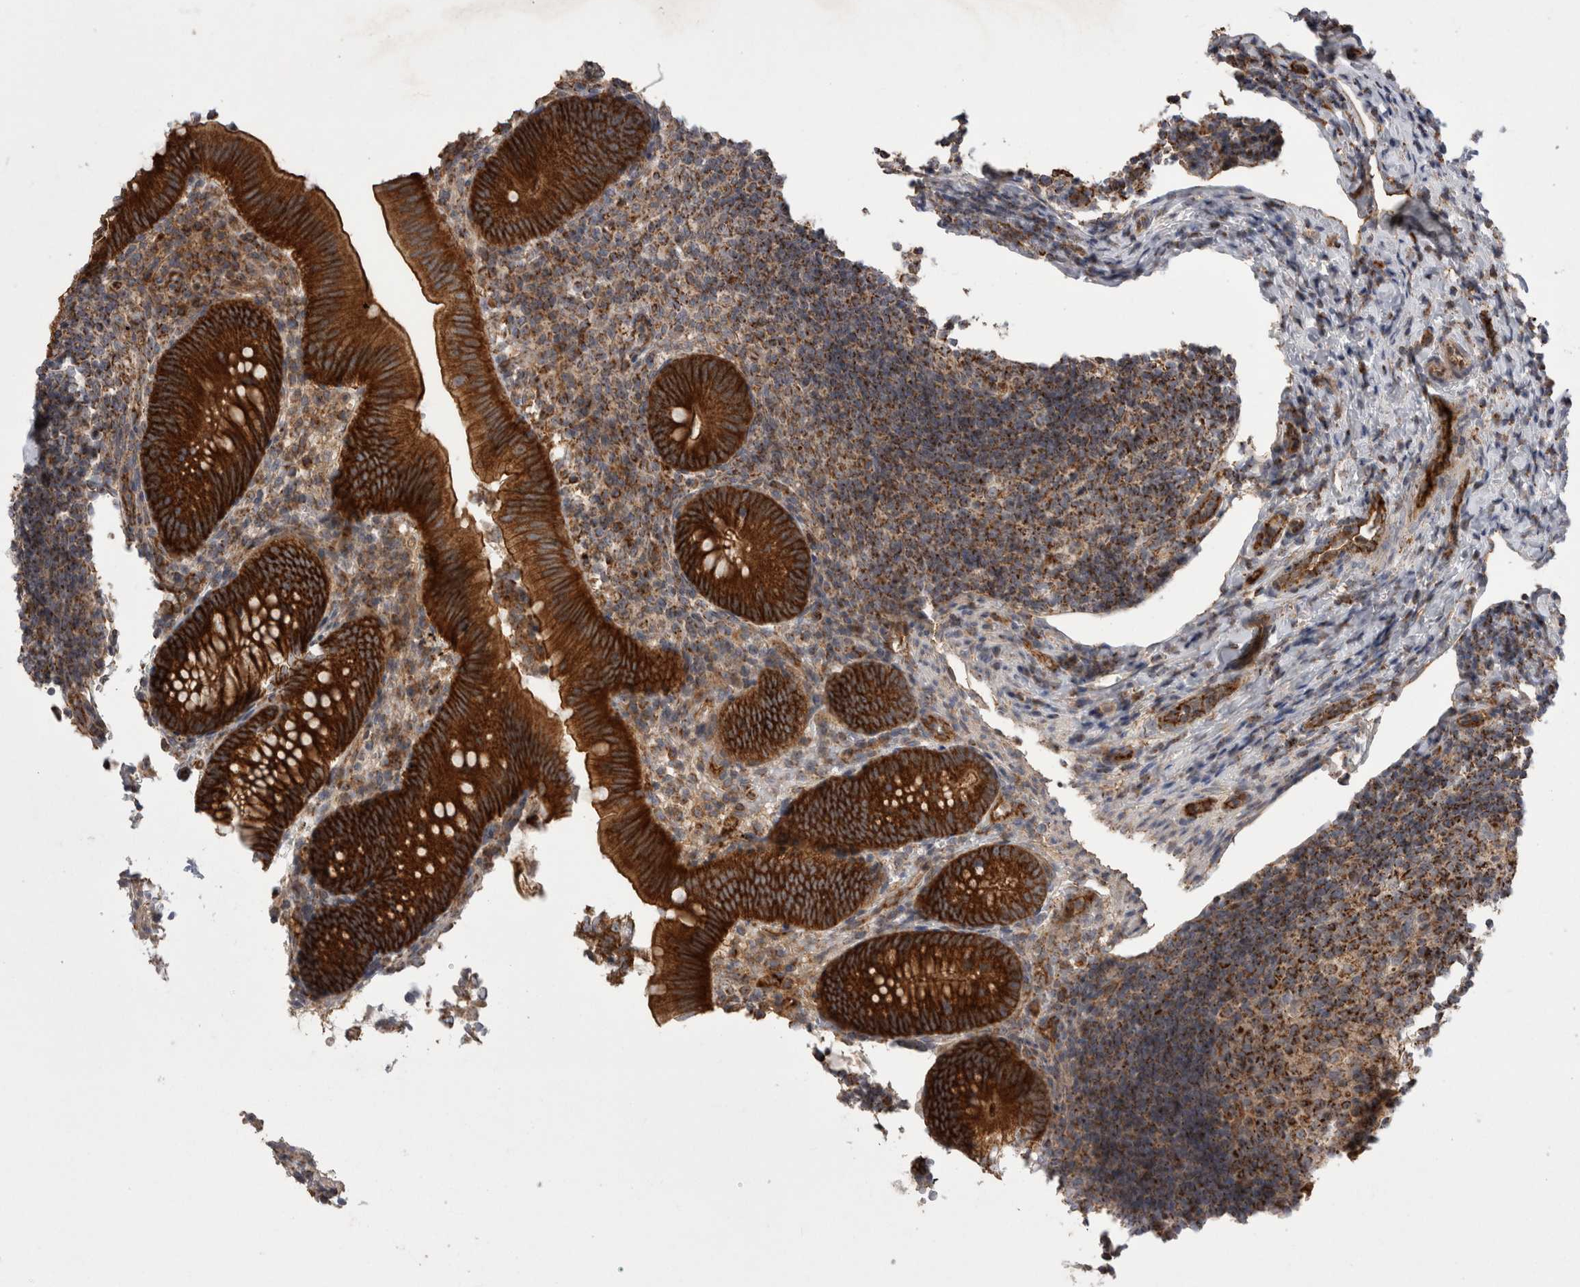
{"staining": {"intensity": "strong", "quantity": ">75%", "location": "cytoplasmic/membranous"}, "tissue": "appendix", "cell_type": "Glandular cells", "image_type": "normal", "snomed": [{"axis": "morphology", "description": "Normal tissue, NOS"}, {"axis": "topography", "description": "Appendix"}], "caption": "Appendix stained with DAB immunohistochemistry exhibits high levels of strong cytoplasmic/membranous staining in about >75% of glandular cells.", "gene": "DARS2", "patient": {"sex": "male", "age": 1}}